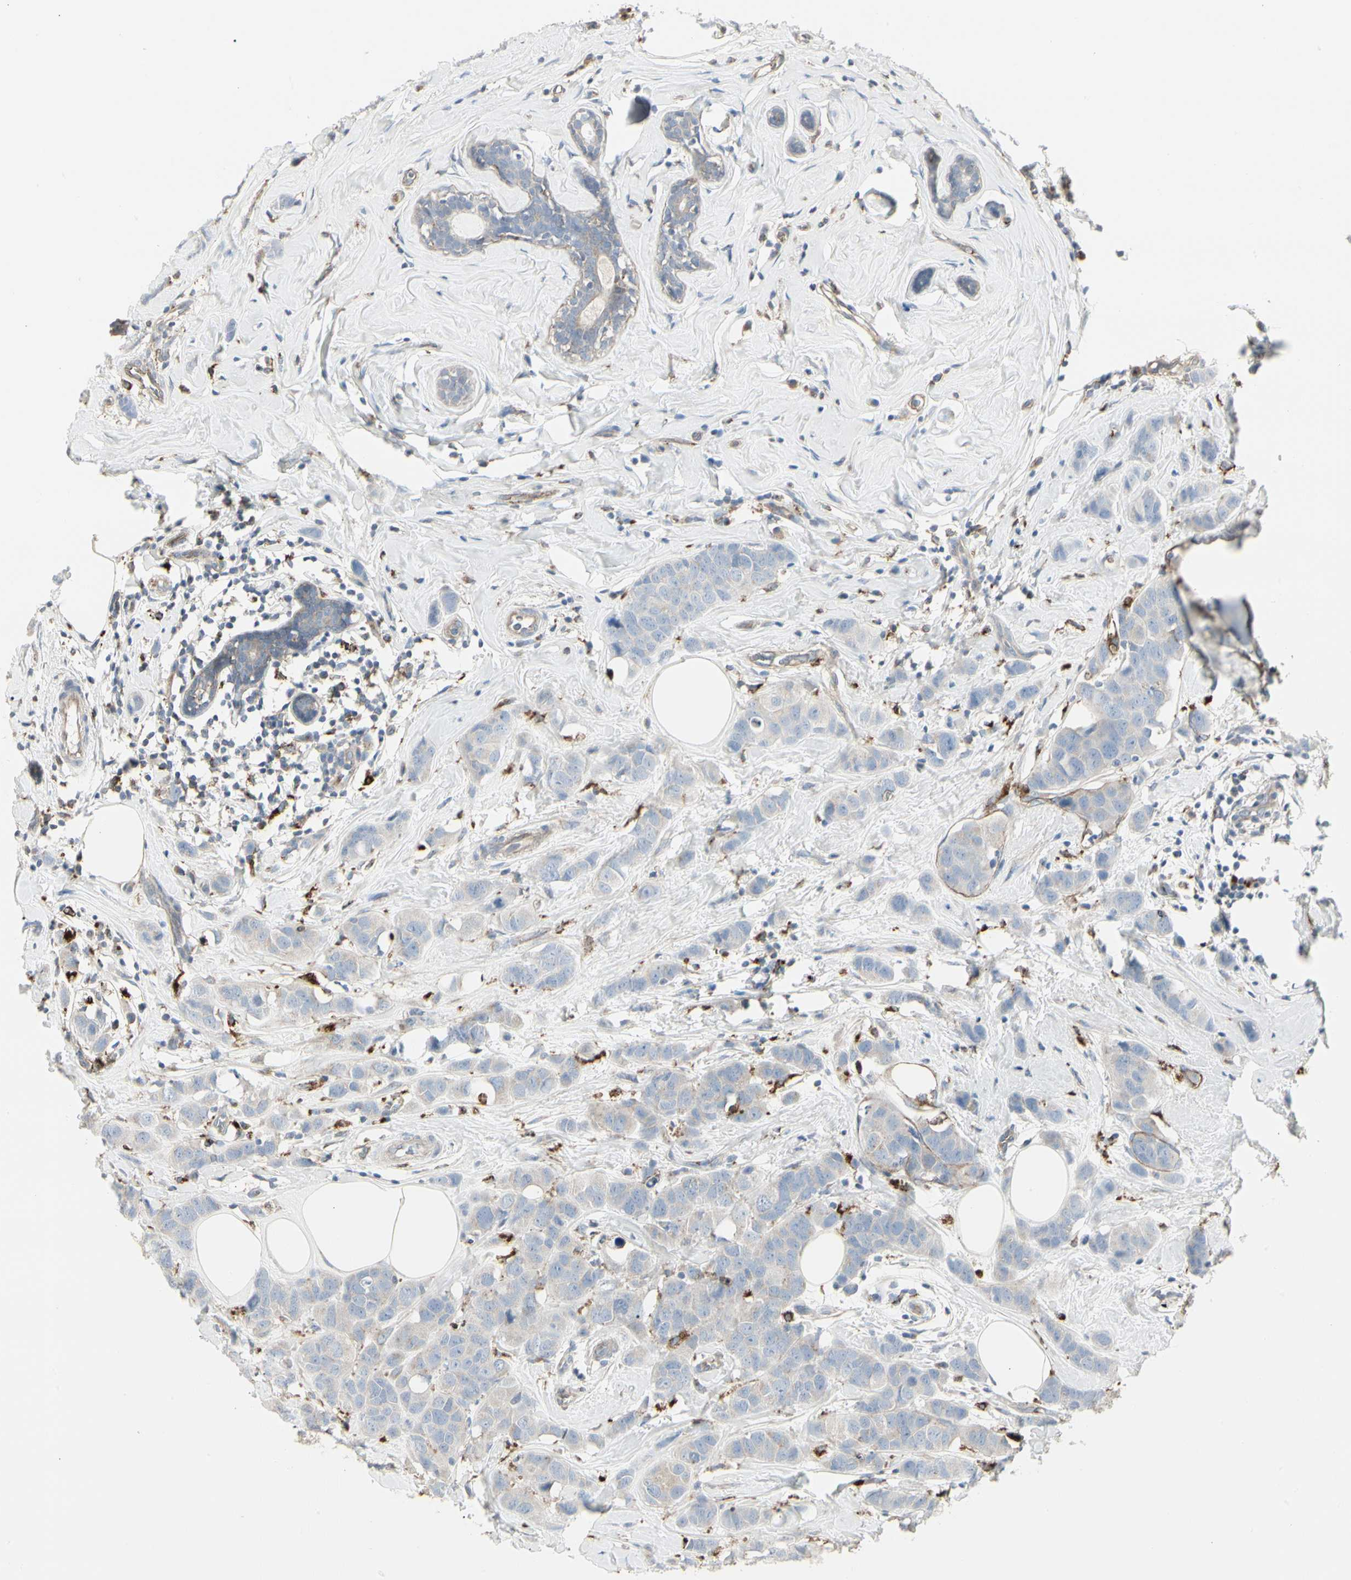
{"staining": {"intensity": "negative", "quantity": "none", "location": "none"}, "tissue": "breast cancer", "cell_type": "Tumor cells", "image_type": "cancer", "snomed": [{"axis": "morphology", "description": "Normal tissue, NOS"}, {"axis": "morphology", "description": "Duct carcinoma"}, {"axis": "topography", "description": "Breast"}], "caption": "DAB immunohistochemical staining of human breast infiltrating ductal carcinoma exhibits no significant expression in tumor cells.", "gene": "ATP6V1B2", "patient": {"sex": "female", "age": 50}}